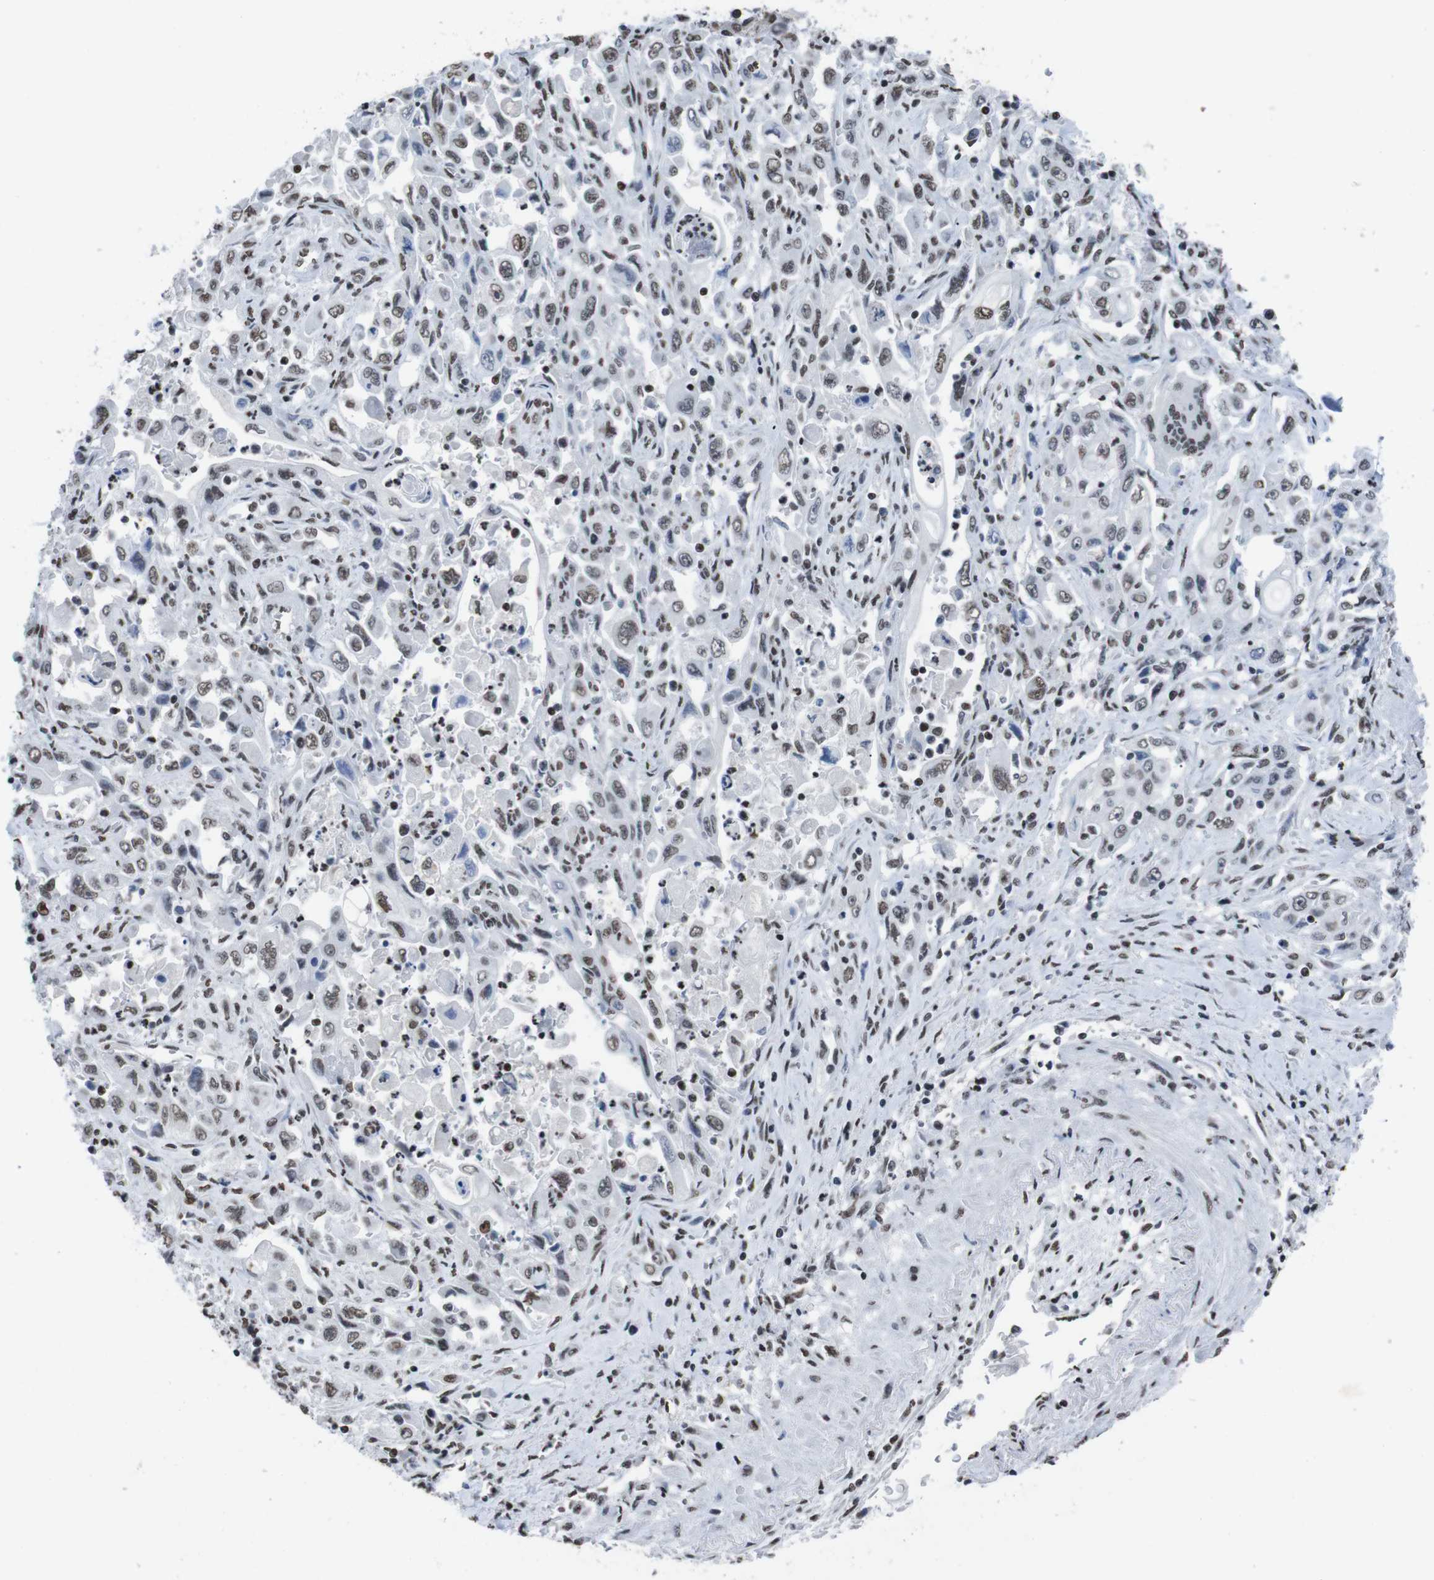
{"staining": {"intensity": "weak", "quantity": ">75%", "location": "nuclear"}, "tissue": "pancreatic cancer", "cell_type": "Tumor cells", "image_type": "cancer", "snomed": [{"axis": "morphology", "description": "Adenocarcinoma, NOS"}, {"axis": "topography", "description": "Pancreas"}], "caption": "This is an image of immunohistochemistry (IHC) staining of pancreatic cancer, which shows weak staining in the nuclear of tumor cells.", "gene": "PIP4P2", "patient": {"sex": "male", "age": 70}}